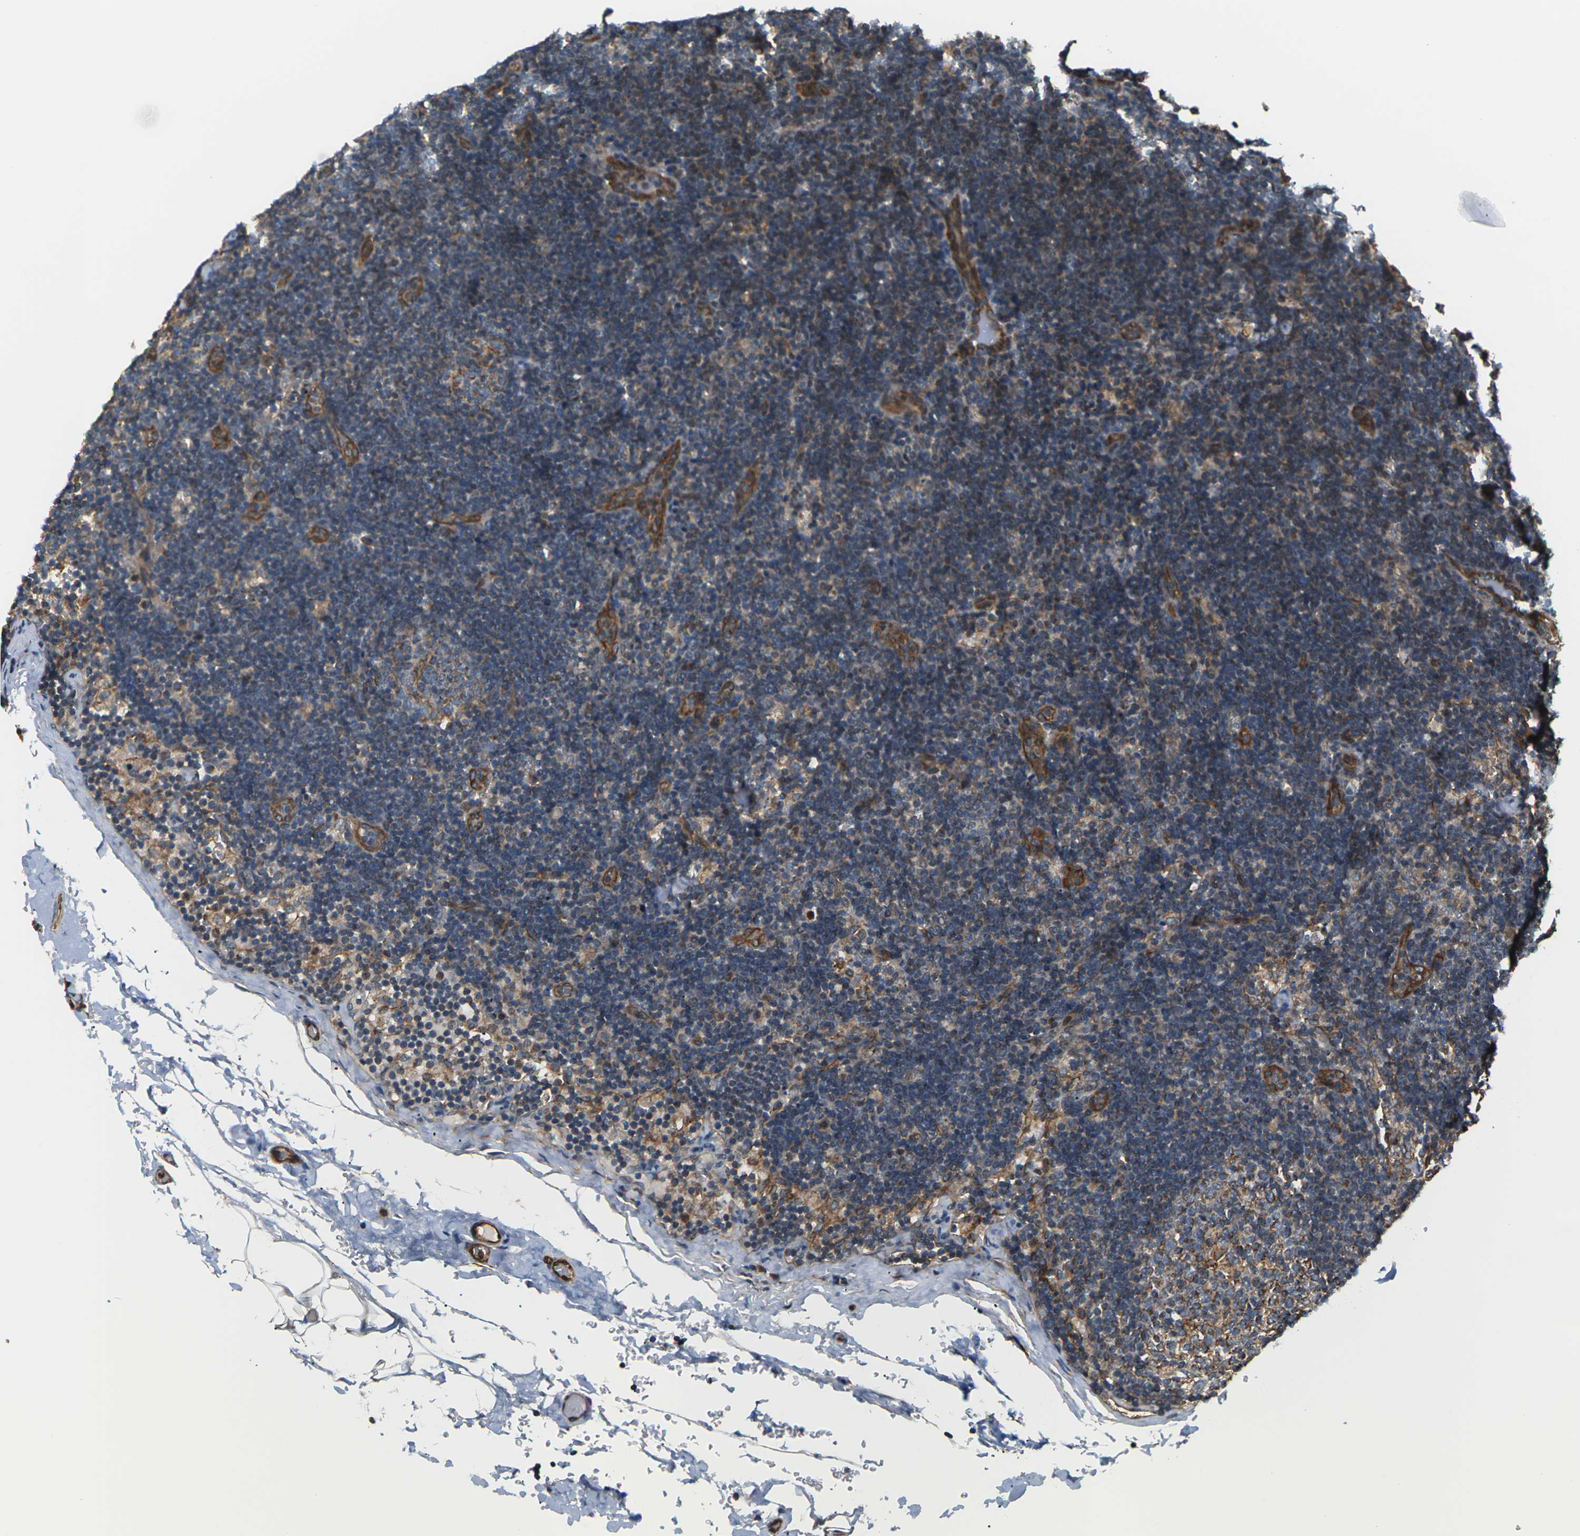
{"staining": {"intensity": "moderate", "quantity": ">75%", "location": "cytoplasmic/membranous"}, "tissue": "lymph node", "cell_type": "Germinal center cells", "image_type": "normal", "snomed": [{"axis": "morphology", "description": "Normal tissue, NOS"}, {"axis": "topography", "description": "Lymph node"}], "caption": "A medium amount of moderate cytoplasmic/membranous positivity is identified in about >75% of germinal center cells in unremarkable lymph node. (IHC, brightfield microscopy, high magnification).", "gene": "PCDHB4", "patient": {"sex": "female", "age": 14}}